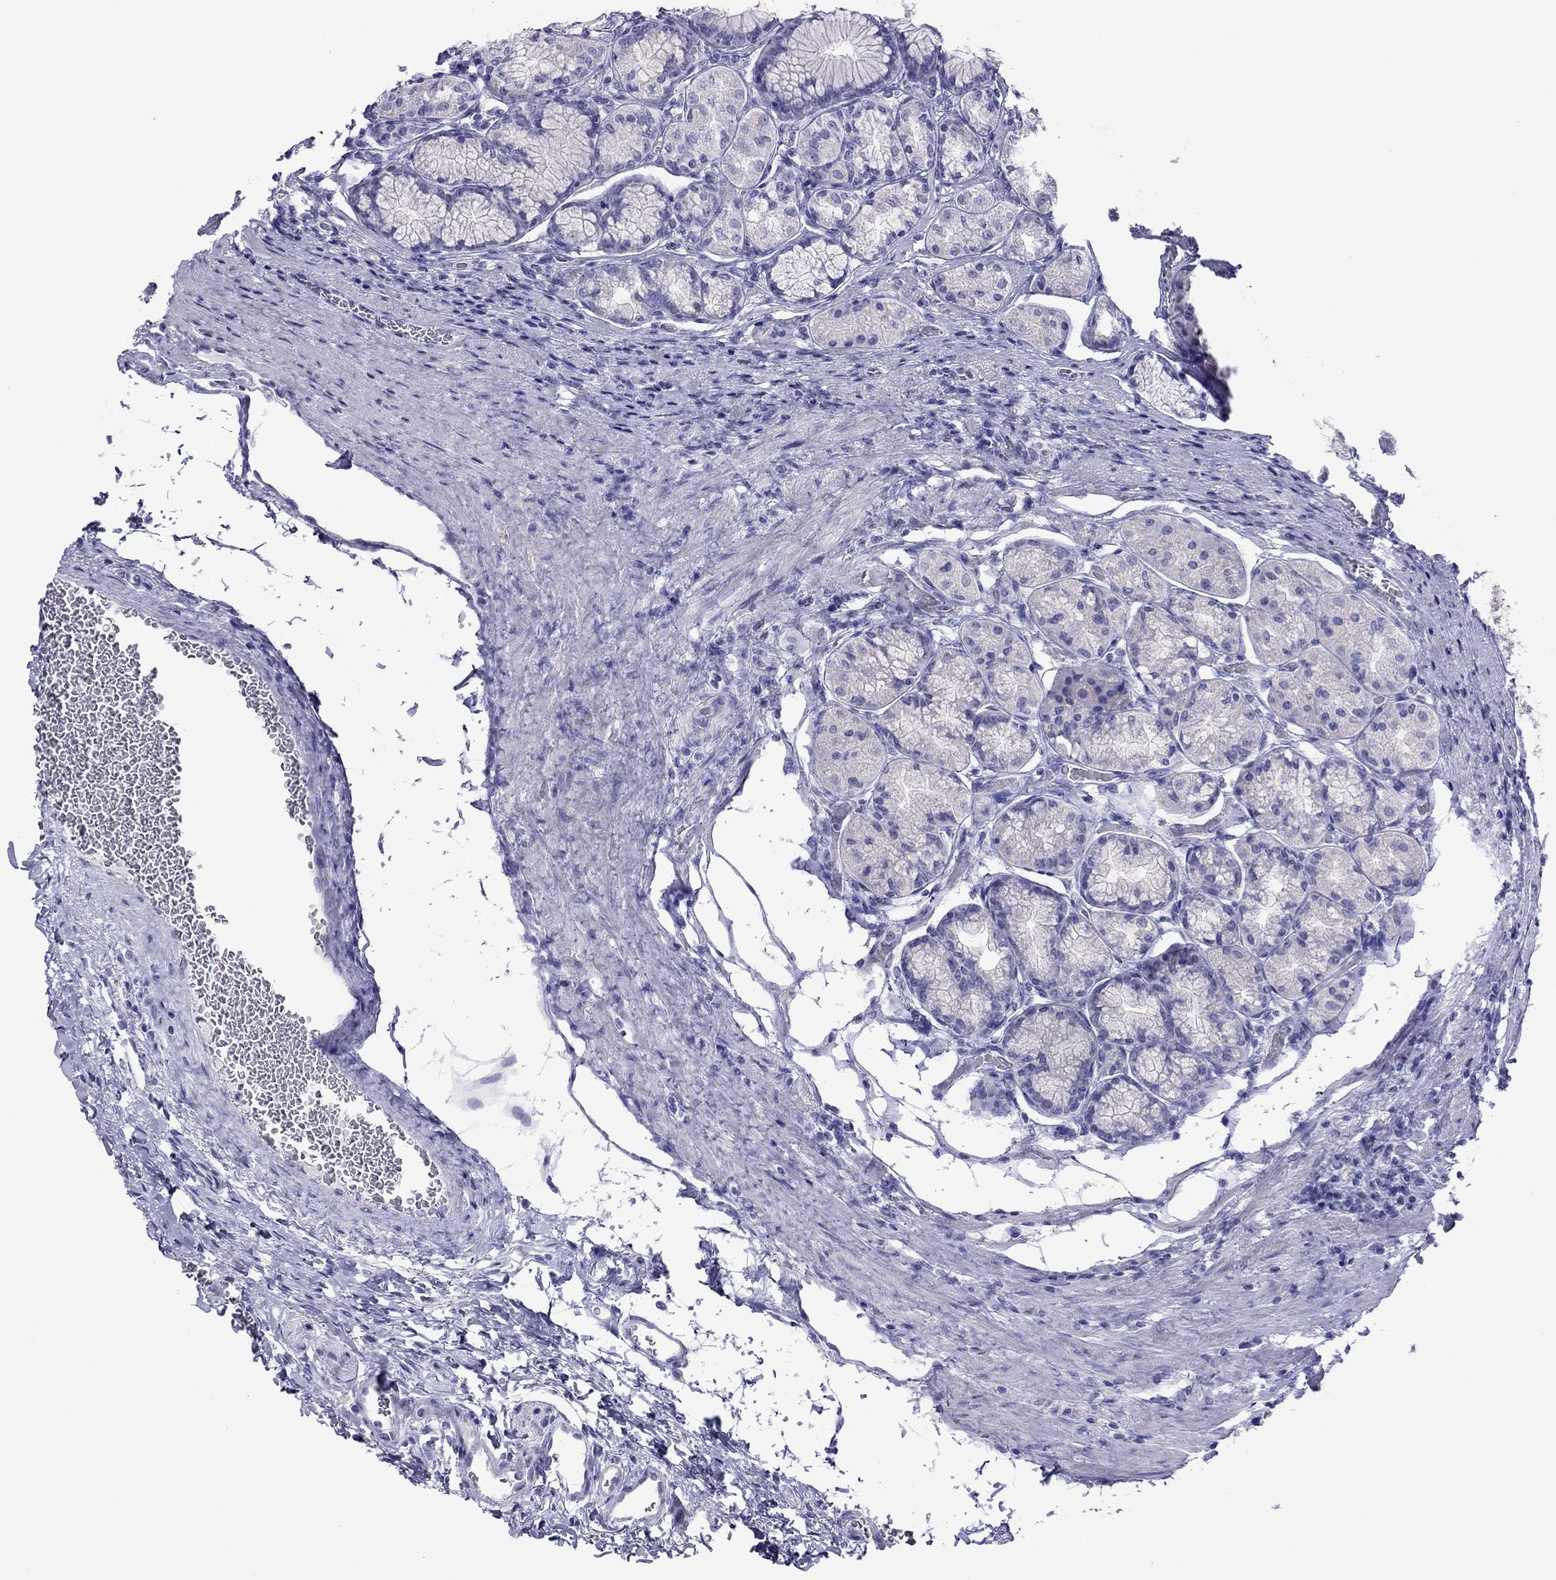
{"staining": {"intensity": "negative", "quantity": "none", "location": "none"}, "tissue": "stomach", "cell_type": "Glandular cells", "image_type": "normal", "snomed": [{"axis": "morphology", "description": "Normal tissue, NOS"}, {"axis": "morphology", "description": "Adenocarcinoma, NOS"}, {"axis": "morphology", "description": "Adenocarcinoma, High grade"}, {"axis": "topography", "description": "Stomach, upper"}, {"axis": "topography", "description": "Stomach"}], "caption": "IHC histopathology image of unremarkable stomach: human stomach stained with DAB demonstrates no significant protein expression in glandular cells.", "gene": "PCDHA6", "patient": {"sex": "female", "age": 65}}